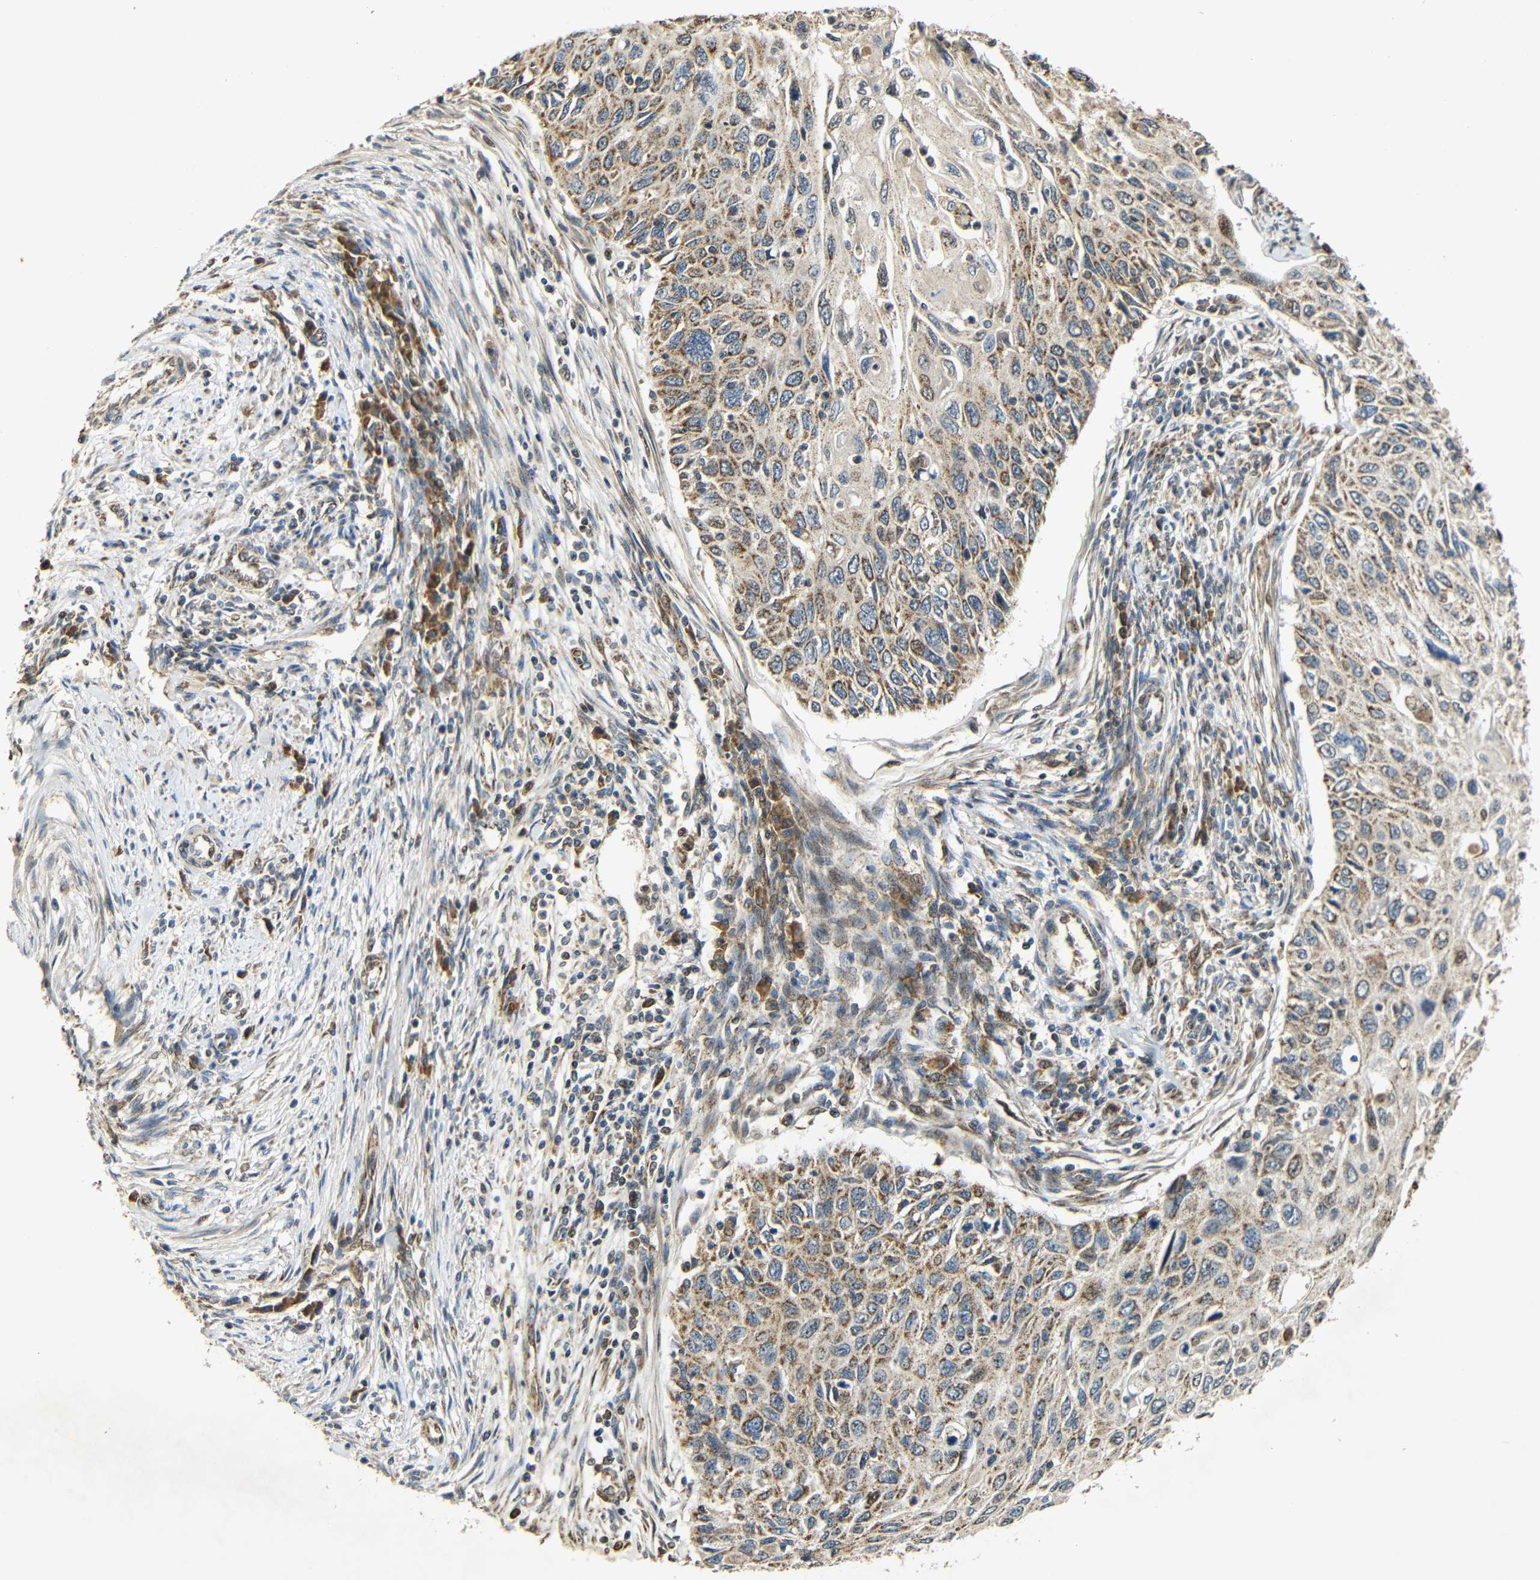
{"staining": {"intensity": "moderate", "quantity": ">75%", "location": "cytoplasmic/membranous"}, "tissue": "cervical cancer", "cell_type": "Tumor cells", "image_type": "cancer", "snomed": [{"axis": "morphology", "description": "Squamous cell carcinoma, NOS"}, {"axis": "topography", "description": "Cervix"}], "caption": "This image displays IHC staining of cervical cancer, with medium moderate cytoplasmic/membranous expression in approximately >75% of tumor cells.", "gene": "KAZALD1", "patient": {"sex": "female", "age": 70}}